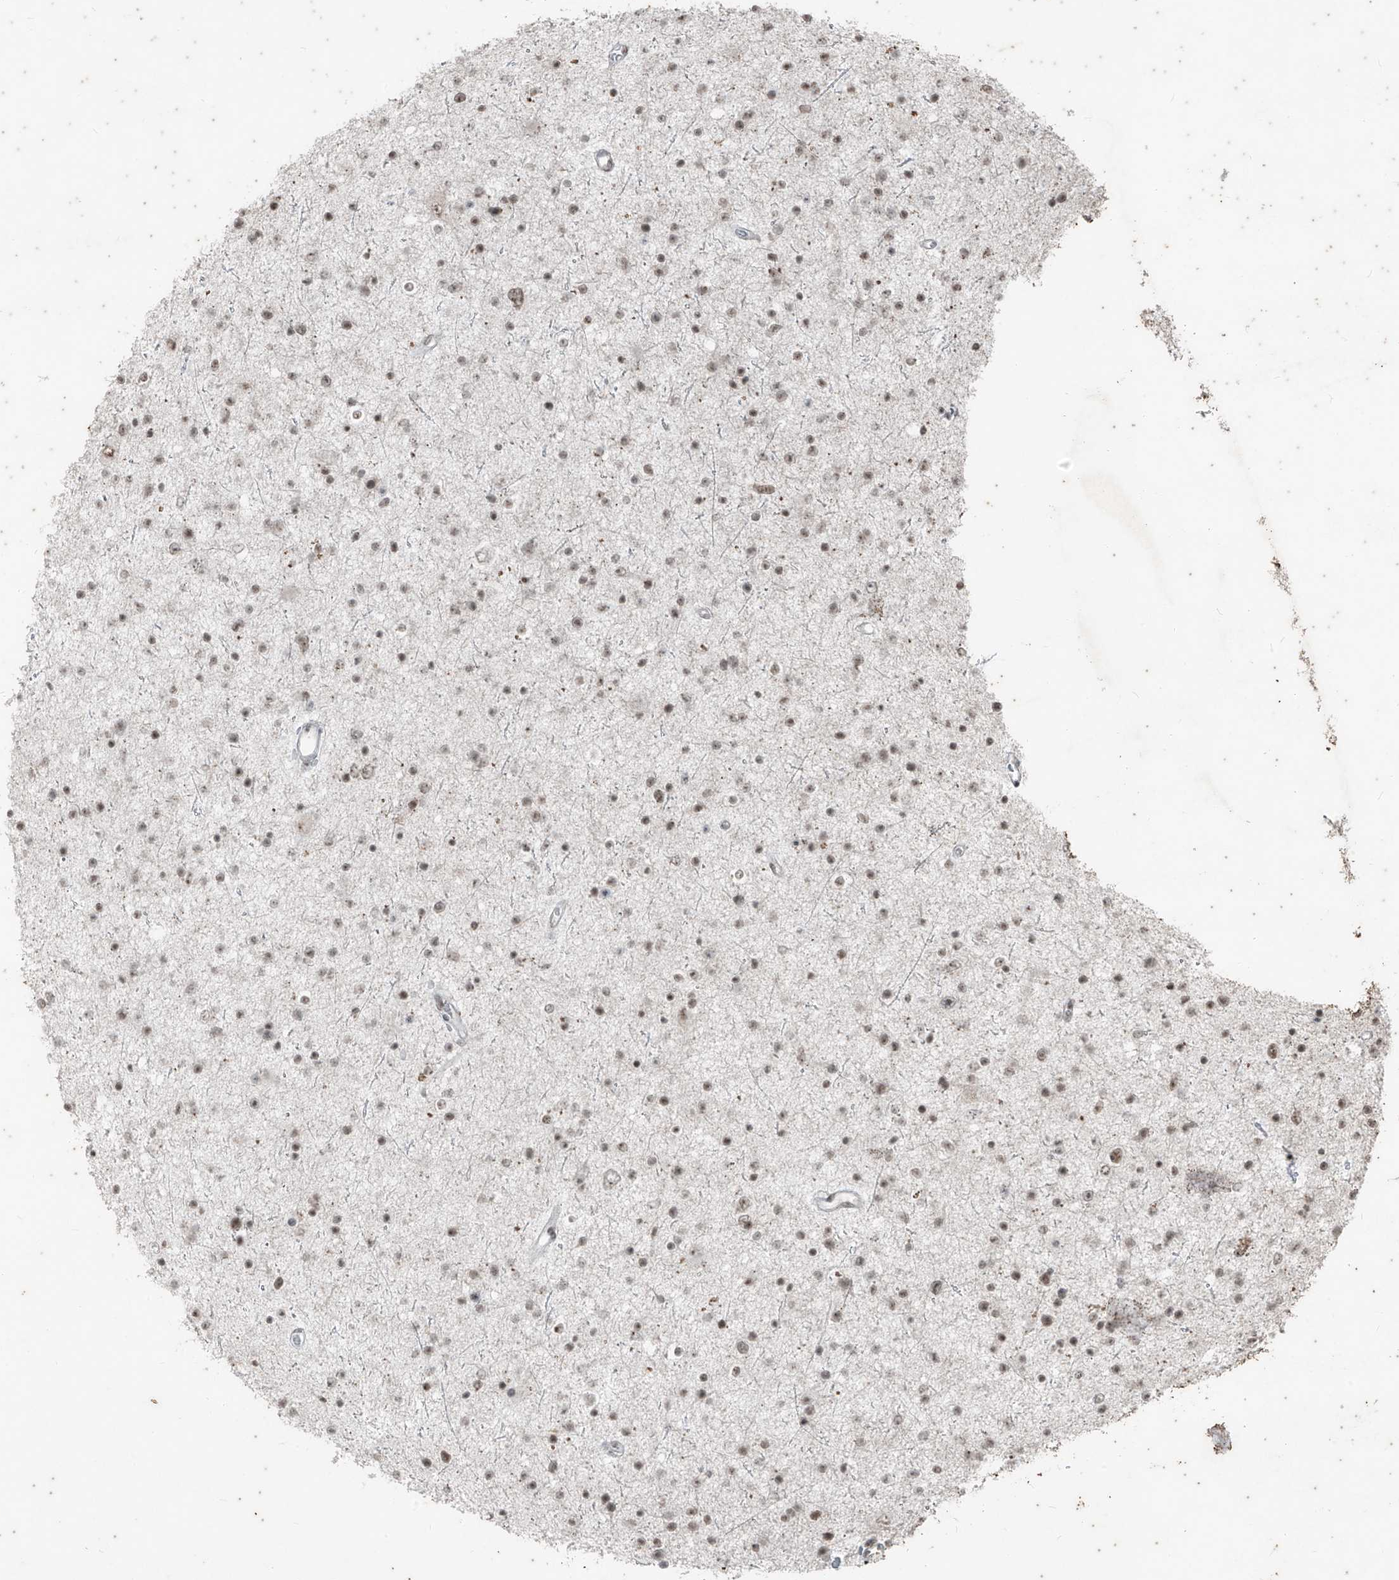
{"staining": {"intensity": "weak", "quantity": ">75%", "location": "nuclear"}, "tissue": "glioma", "cell_type": "Tumor cells", "image_type": "cancer", "snomed": [{"axis": "morphology", "description": "Glioma, malignant, Low grade"}, {"axis": "topography", "description": "Brain"}], "caption": "IHC (DAB) staining of glioma displays weak nuclear protein expression in approximately >75% of tumor cells.", "gene": "ZNF354B", "patient": {"sex": "female", "age": 37}}